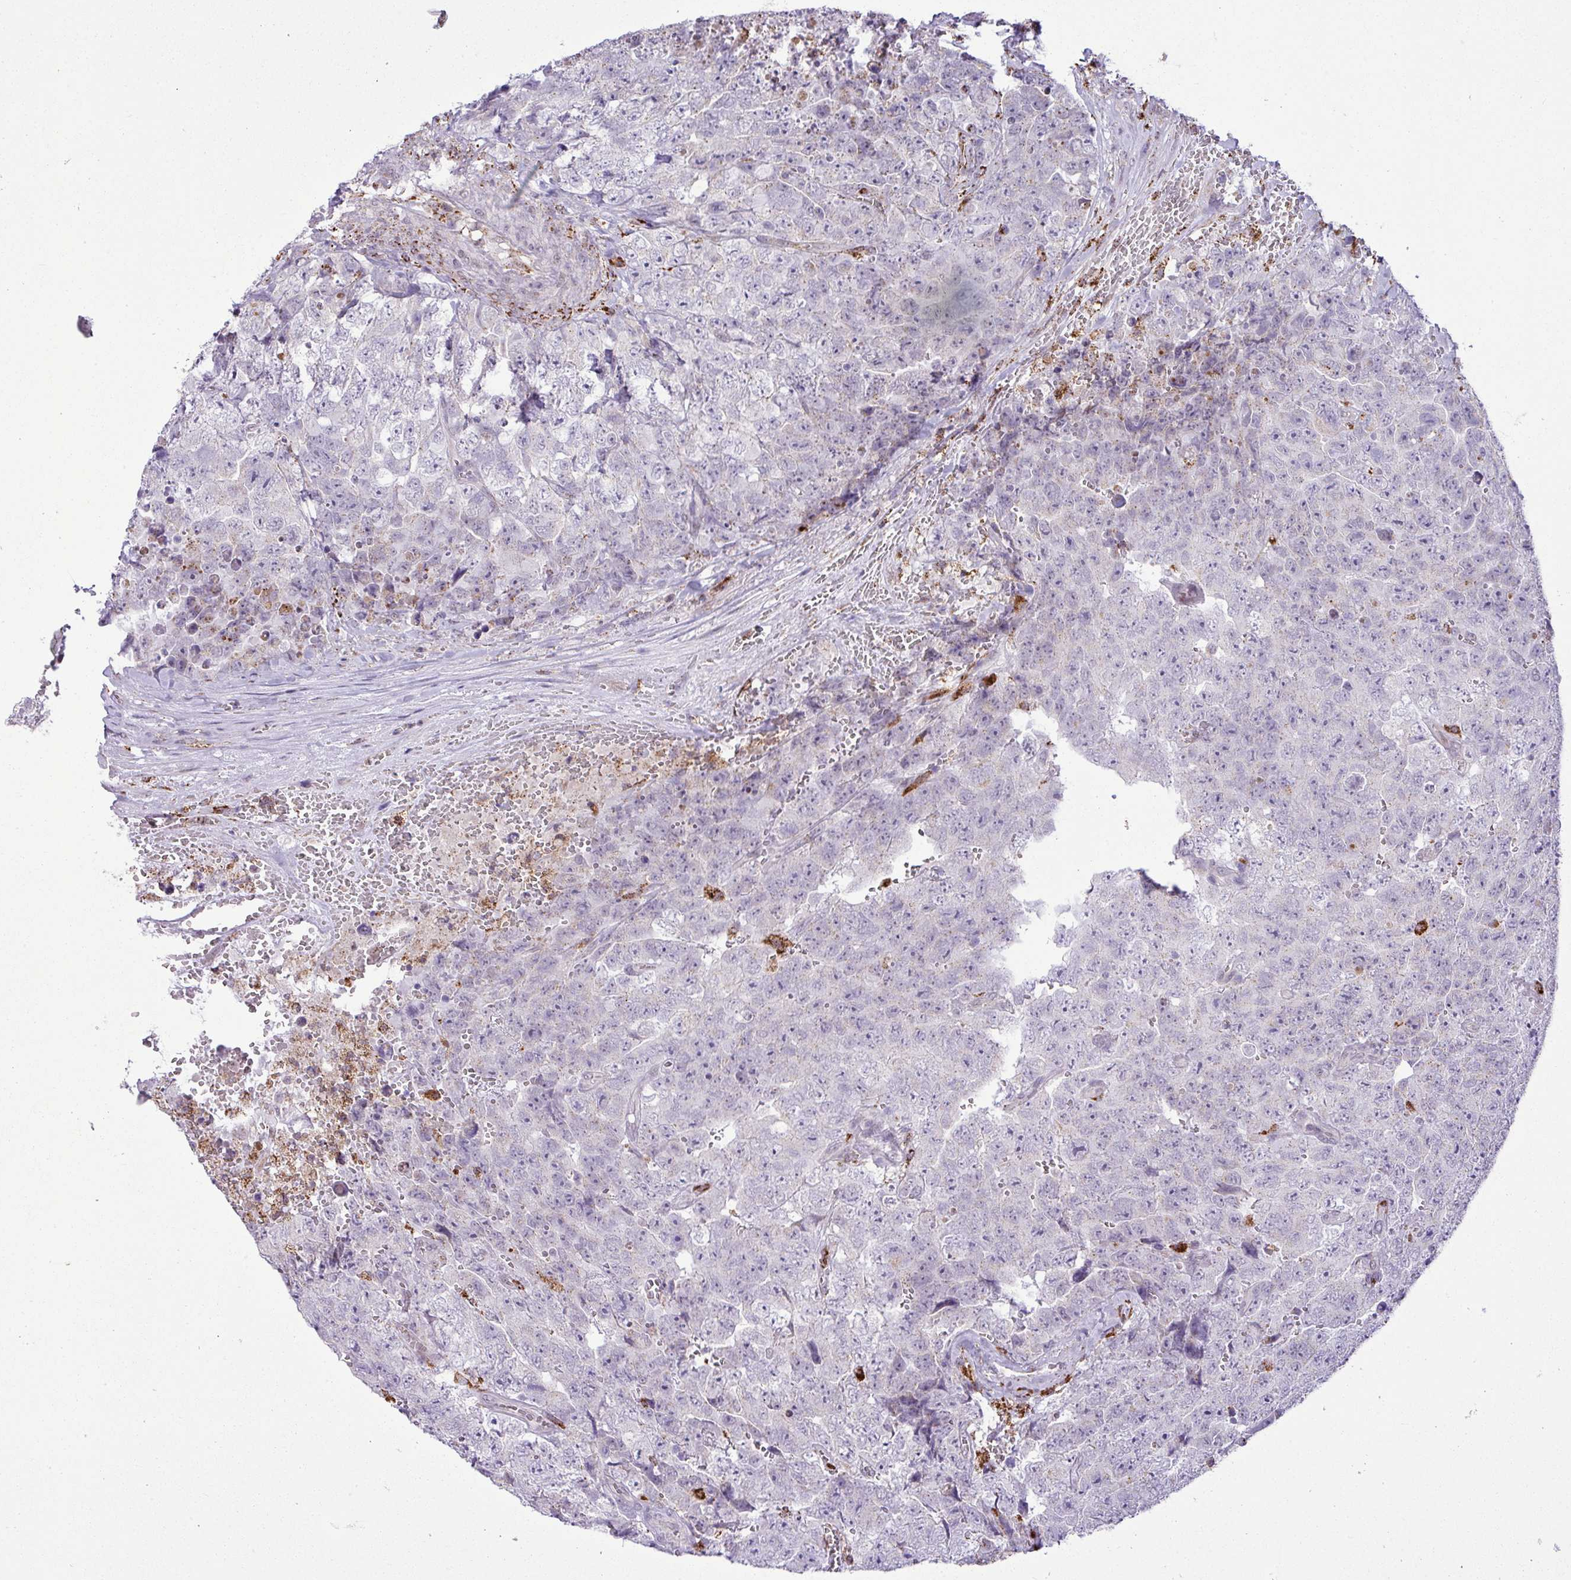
{"staining": {"intensity": "negative", "quantity": "none", "location": "none"}, "tissue": "testis cancer", "cell_type": "Tumor cells", "image_type": "cancer", "snomed": [{"axis": "morphology", "description": "Seminoma, NOS"}, {"axis": "morphology", "description": "Teratoma, malignant, NOS"}, {"axis": "topography", "description": "Testis"}], "caption": "Immunohistochemistry (IHC) histopathology image of testis cancer (seminoma) stained for a protein (brown), which reveals no expression in tumor cells.", "gene": "SGPP1", "patient": {"sex": "male", "age": 34}}